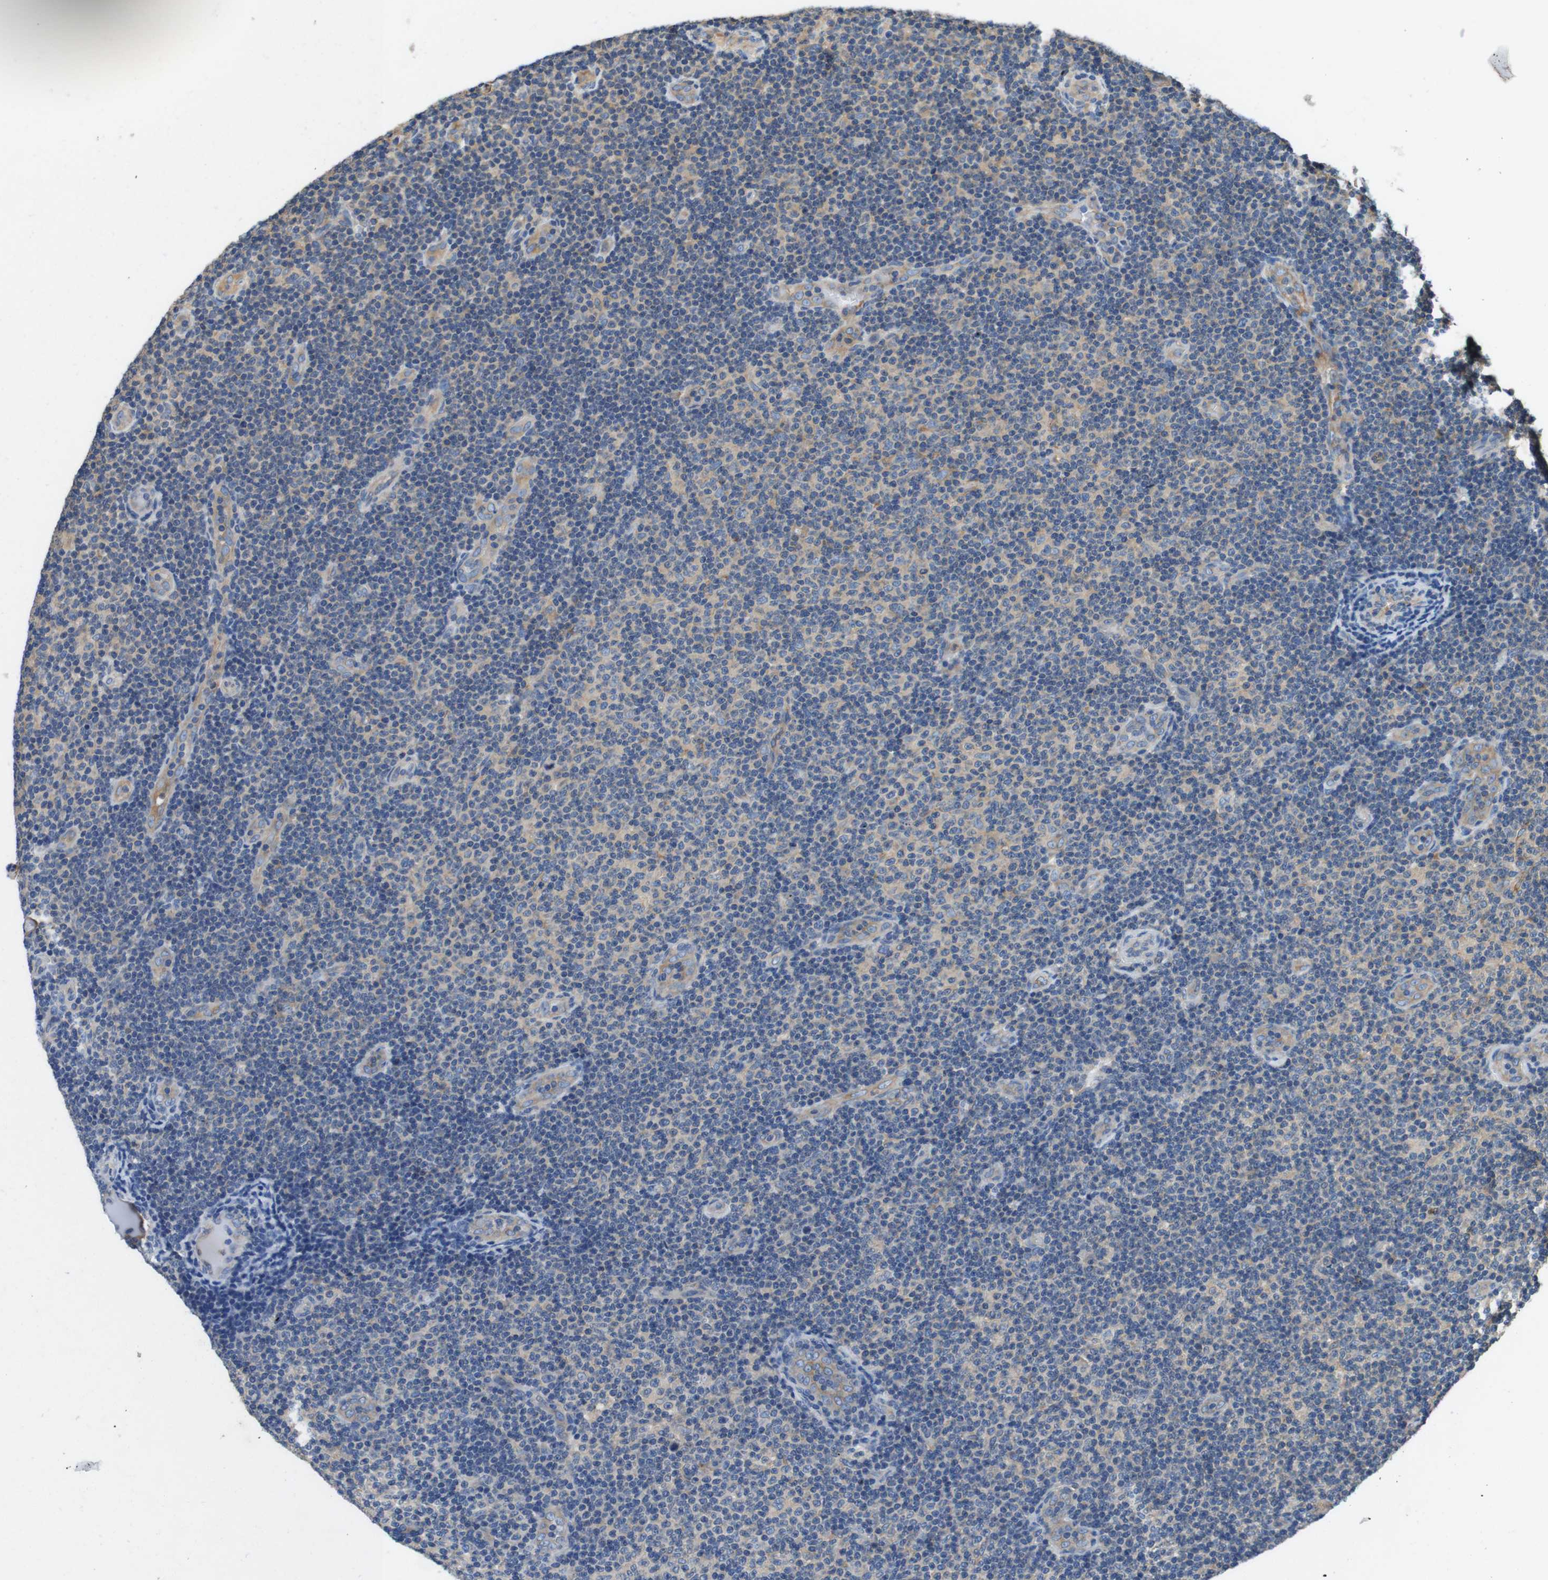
{"staining": {"intensity": "weak", "quantity": "<25%", "location": "cytoplasmic/membranous"}, "tissue": "lymphoma", "cell_type": "Tumor cells", "image_type": "cancer", "snomed": [{"axis": "morphology", "description": "Malignant lymphoma, non-Hodgkin's type, Low grade"}, {"axis": "topography", "description": "Lymph node"}], "caption": "Micrograph shows no protein expression in tumor cells of low-grade malignant lymphoma, non-Hodgkin's type tissue.", "gene": "DCTN1", "patient": {"sex": "male", "age": 83}}